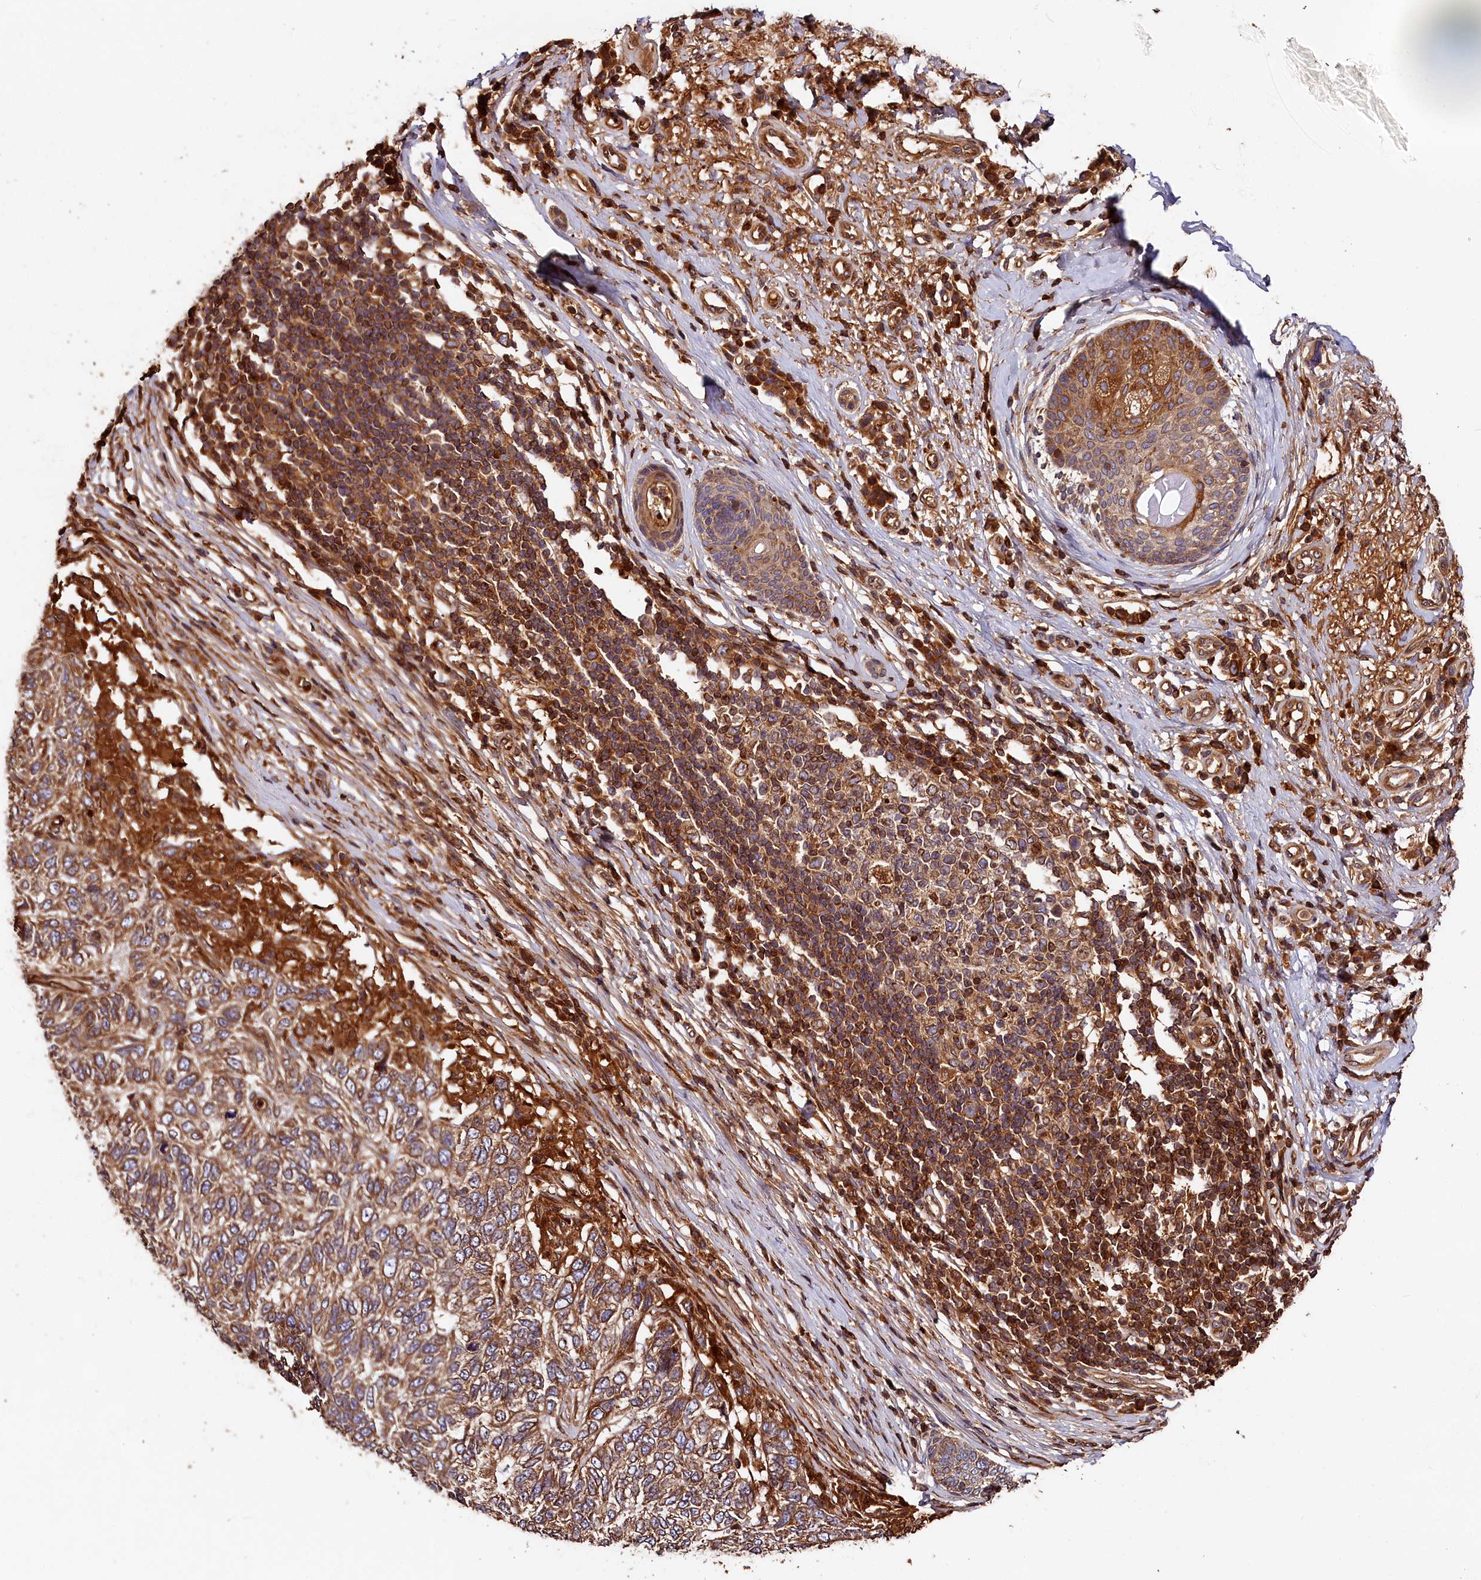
{"staining": {"intensity": "moderate", "quantity": ">75%", "location": "cytoplasmic/membranous"}, "tissue": "skin cancer", "cell_type": "Tumor cells", "image_type": "cancer", "snomed": [{"axis": "morphology", "description": "Basal cell carcinoma"}, {"axis": "topography", "description": "Skin"}], "caption": "Protein staining of skin cancer (basal cell carcinoma) tissue shows moderate cytoplasmic/membranous positivity in about >75% of tumor cells.", "gene": "HMOX2", "patient": {"sex": "female", "age": 65}}